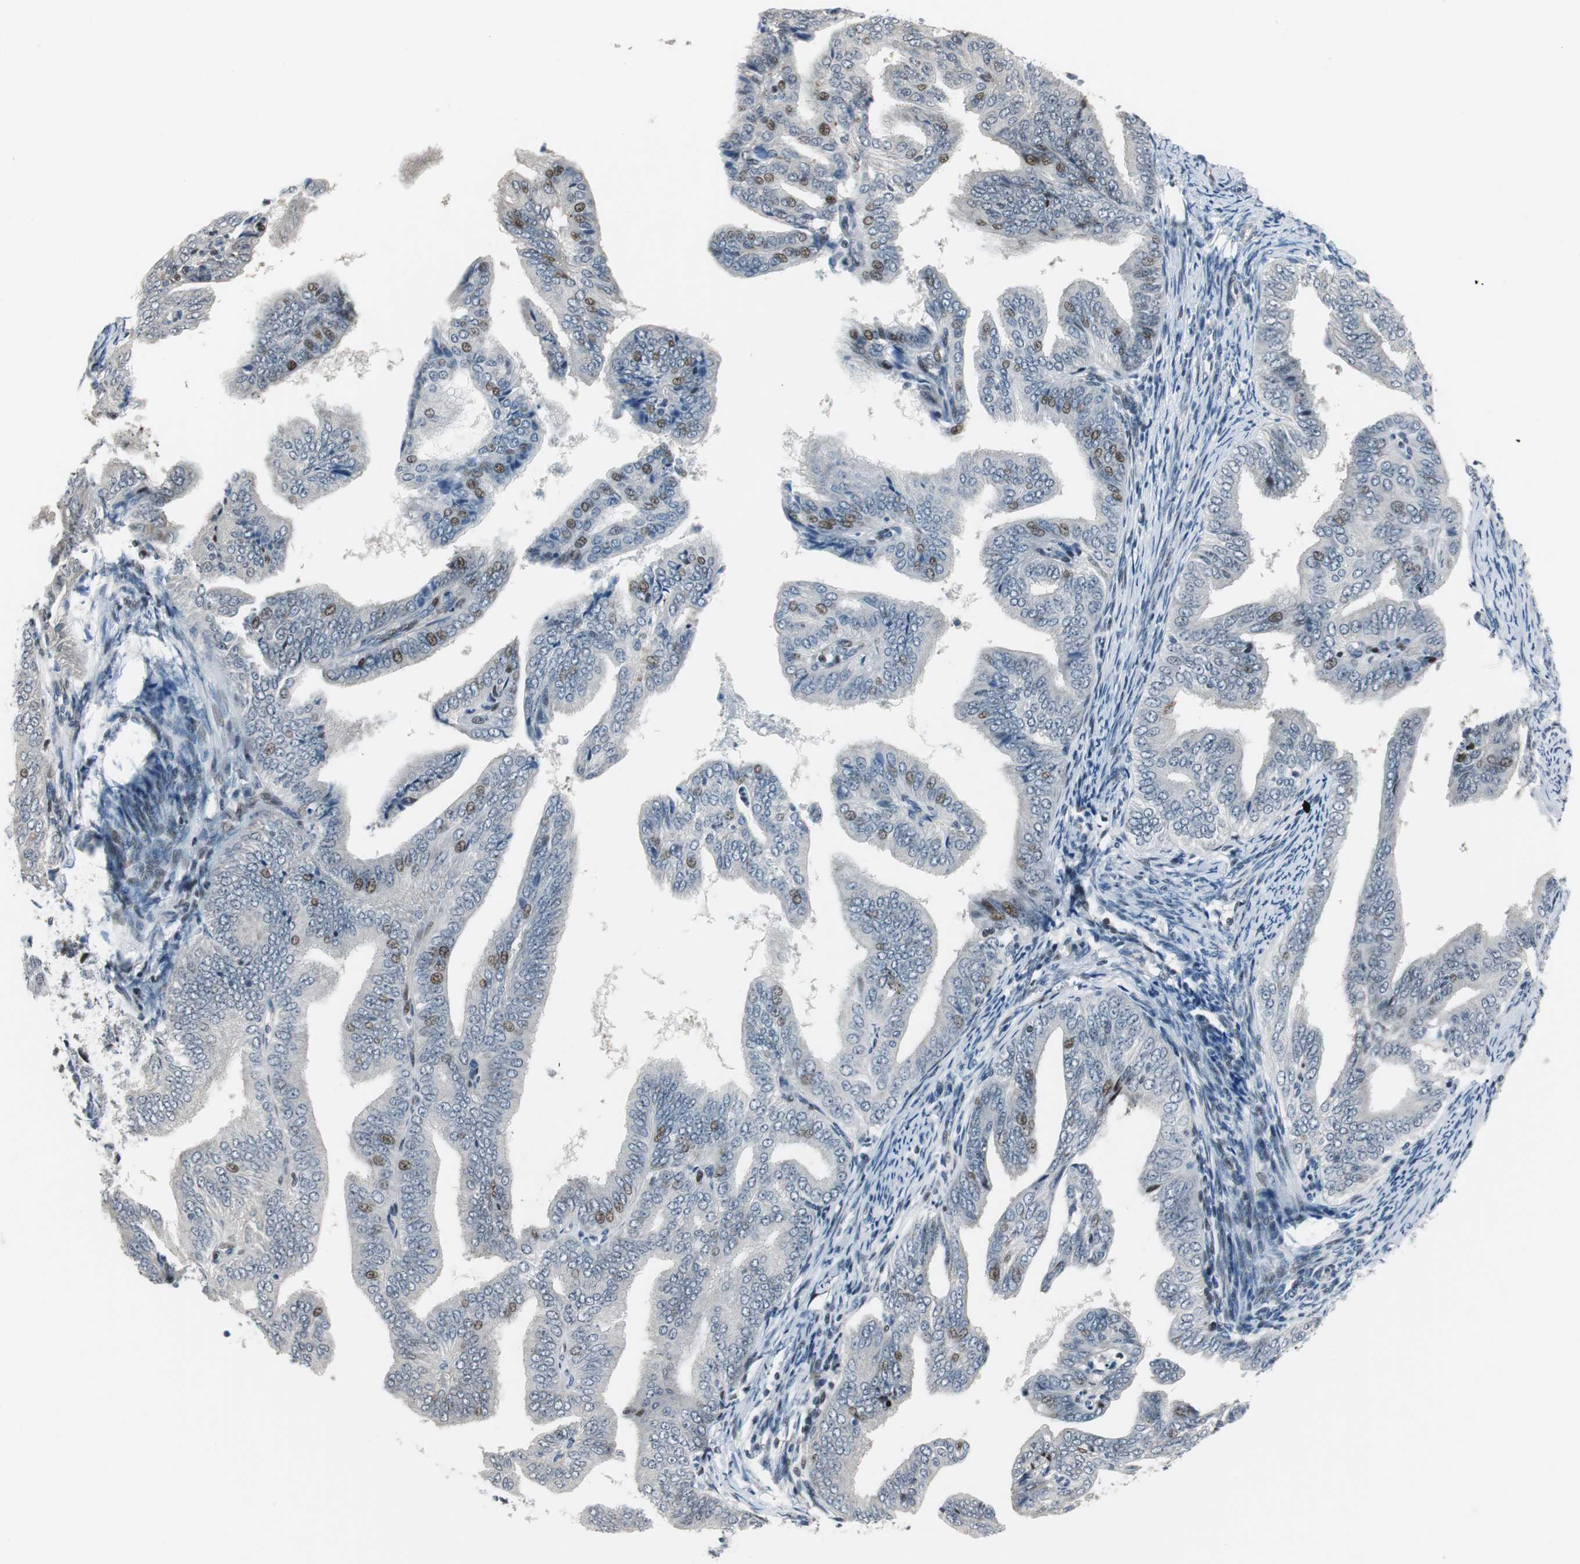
{"staining": {"intensity": "moderate", "quantity": "<25%", "location": "nuclear"}, "tissue": "endometrial cancer", "cell_type": "Tumor cells", "image_type": "cancer", "snomed": [{"axis": "morphology", "description": "Adenocarcinoma, NOS"}, {"axis": "topography", "description": "Endometrium"}], "caption": "A low amount of moderate nuclear expression is present in about <25% of tumor cells in adenocarcinoma (endometrial) tissue.", "gene": "RAD1", "patient": {"sex": "female", "age": 58}}